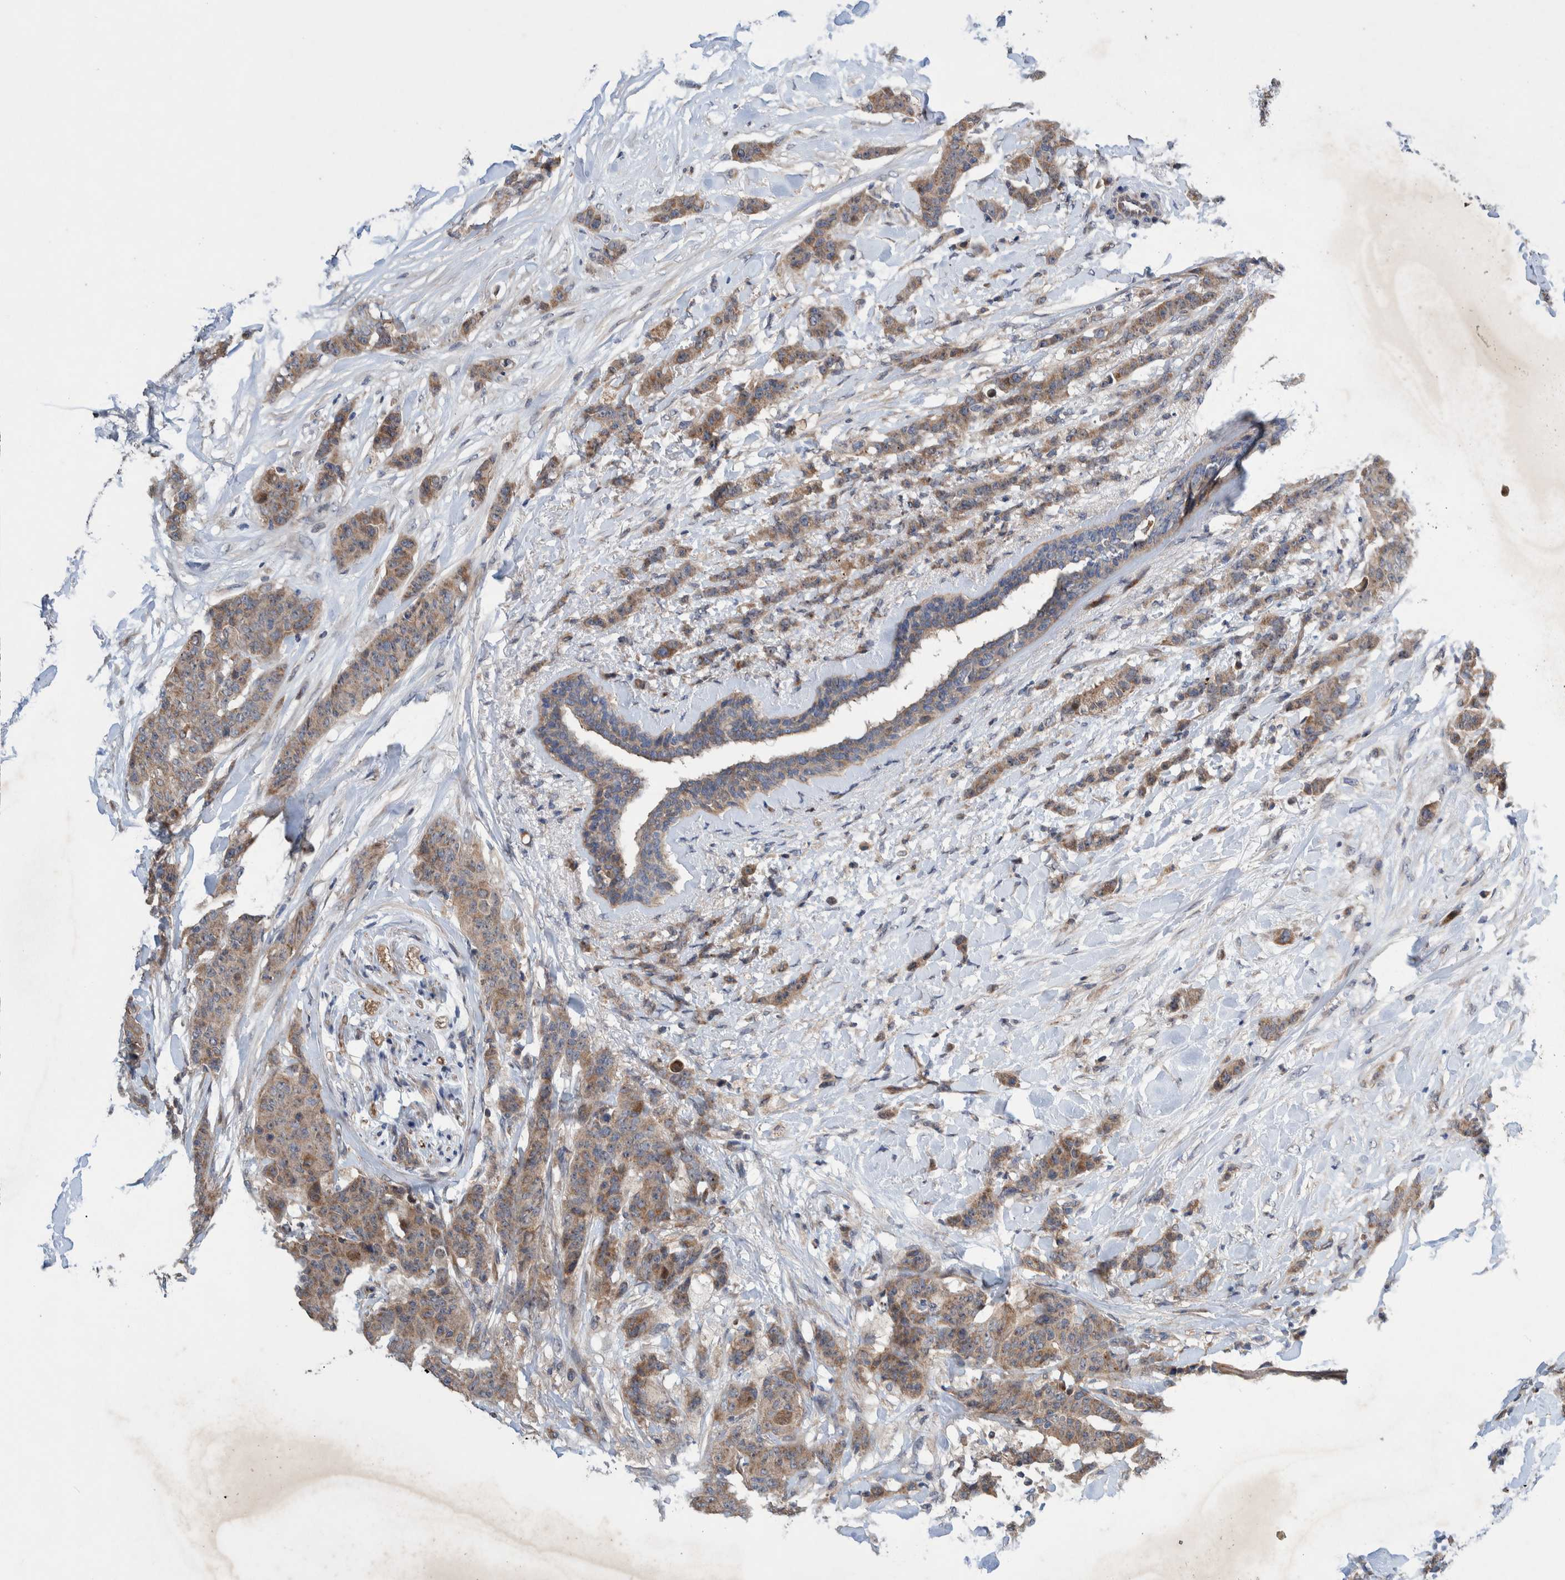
{"staining": {"intensity": "weak", "quantity": ">75%", "location": "cytoplasmic/membranous"}, "tissue": "breast cancer", "cell_type": "Tumor cells", "image_type": "cancer", "snomed": [{"axis": "morphology", "description": "Normal tissue, NOS"}, {"axis": "morphology", "description": "Duct carcinoma"}, {"axis": "topography", "description": "Breast"}], "caption": "Immunohistochemical staining of breast intraductal carcinoma shows weak cytoplasmic/membranous protein expression in approximately >75% of tumor cells.", "gene": "PIK3R6", "patient": {"sex": "female", "age": 40}}